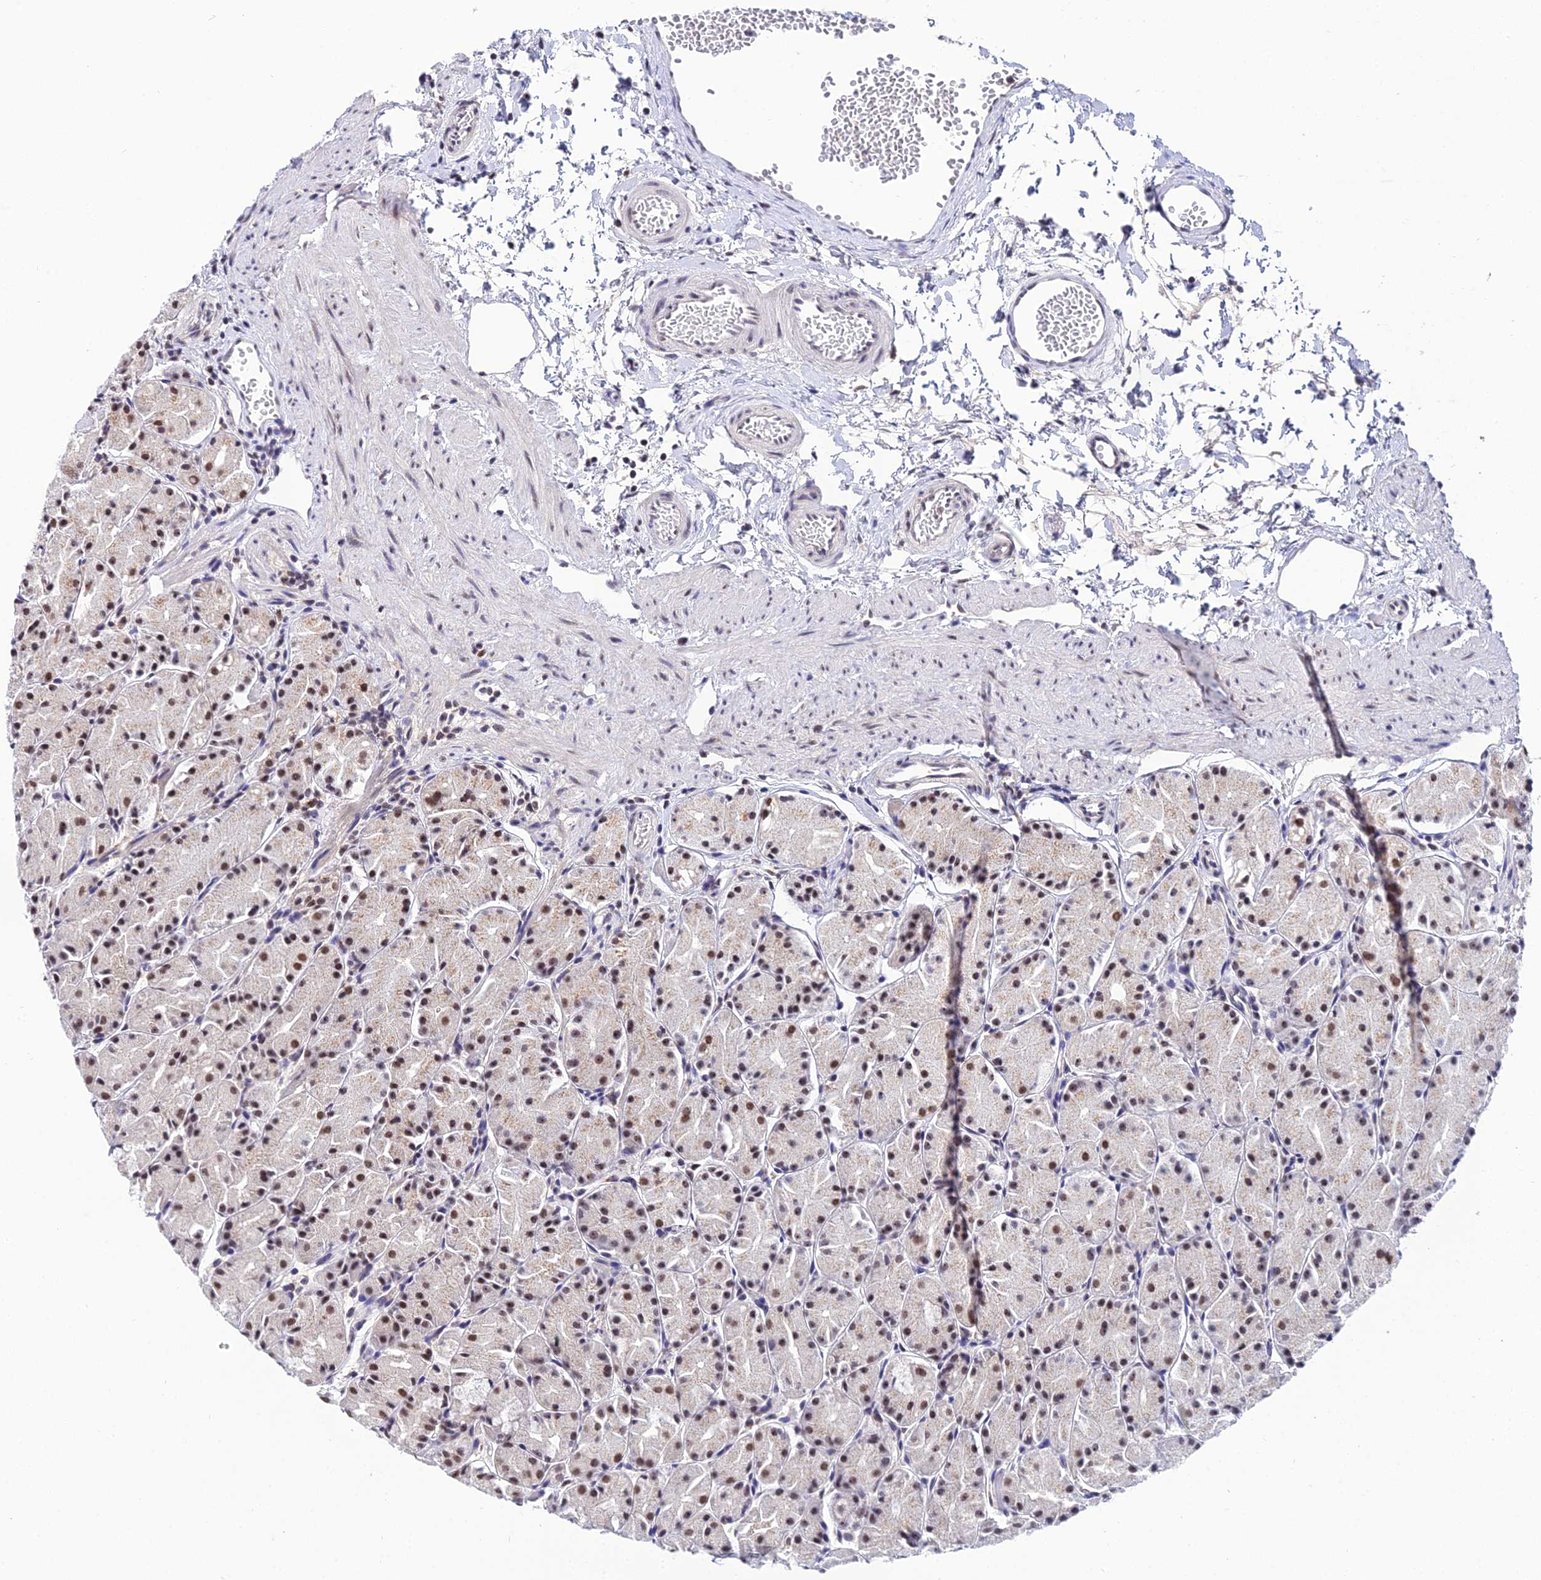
{"staining": {"intensity": "moderate", "quantity": ">75%", "location": "nuclear"}, "tissue": "stomach", "cell_type": "Glandular cells", "image_type": "normal", "snomed": [{"axis": "morphology", "description": "Normal tissue, NOS"}, {"axis": "topography", "description": "Stomach, upper"}], "caption": "The micrograph demonstrates immunohistochemical staining of benign stomach. There is moderate nuclear expression is seen in about >75% of glandular cells.", "gene": "EXOSC3", "patient": {"sex": "male", "age": 47}}